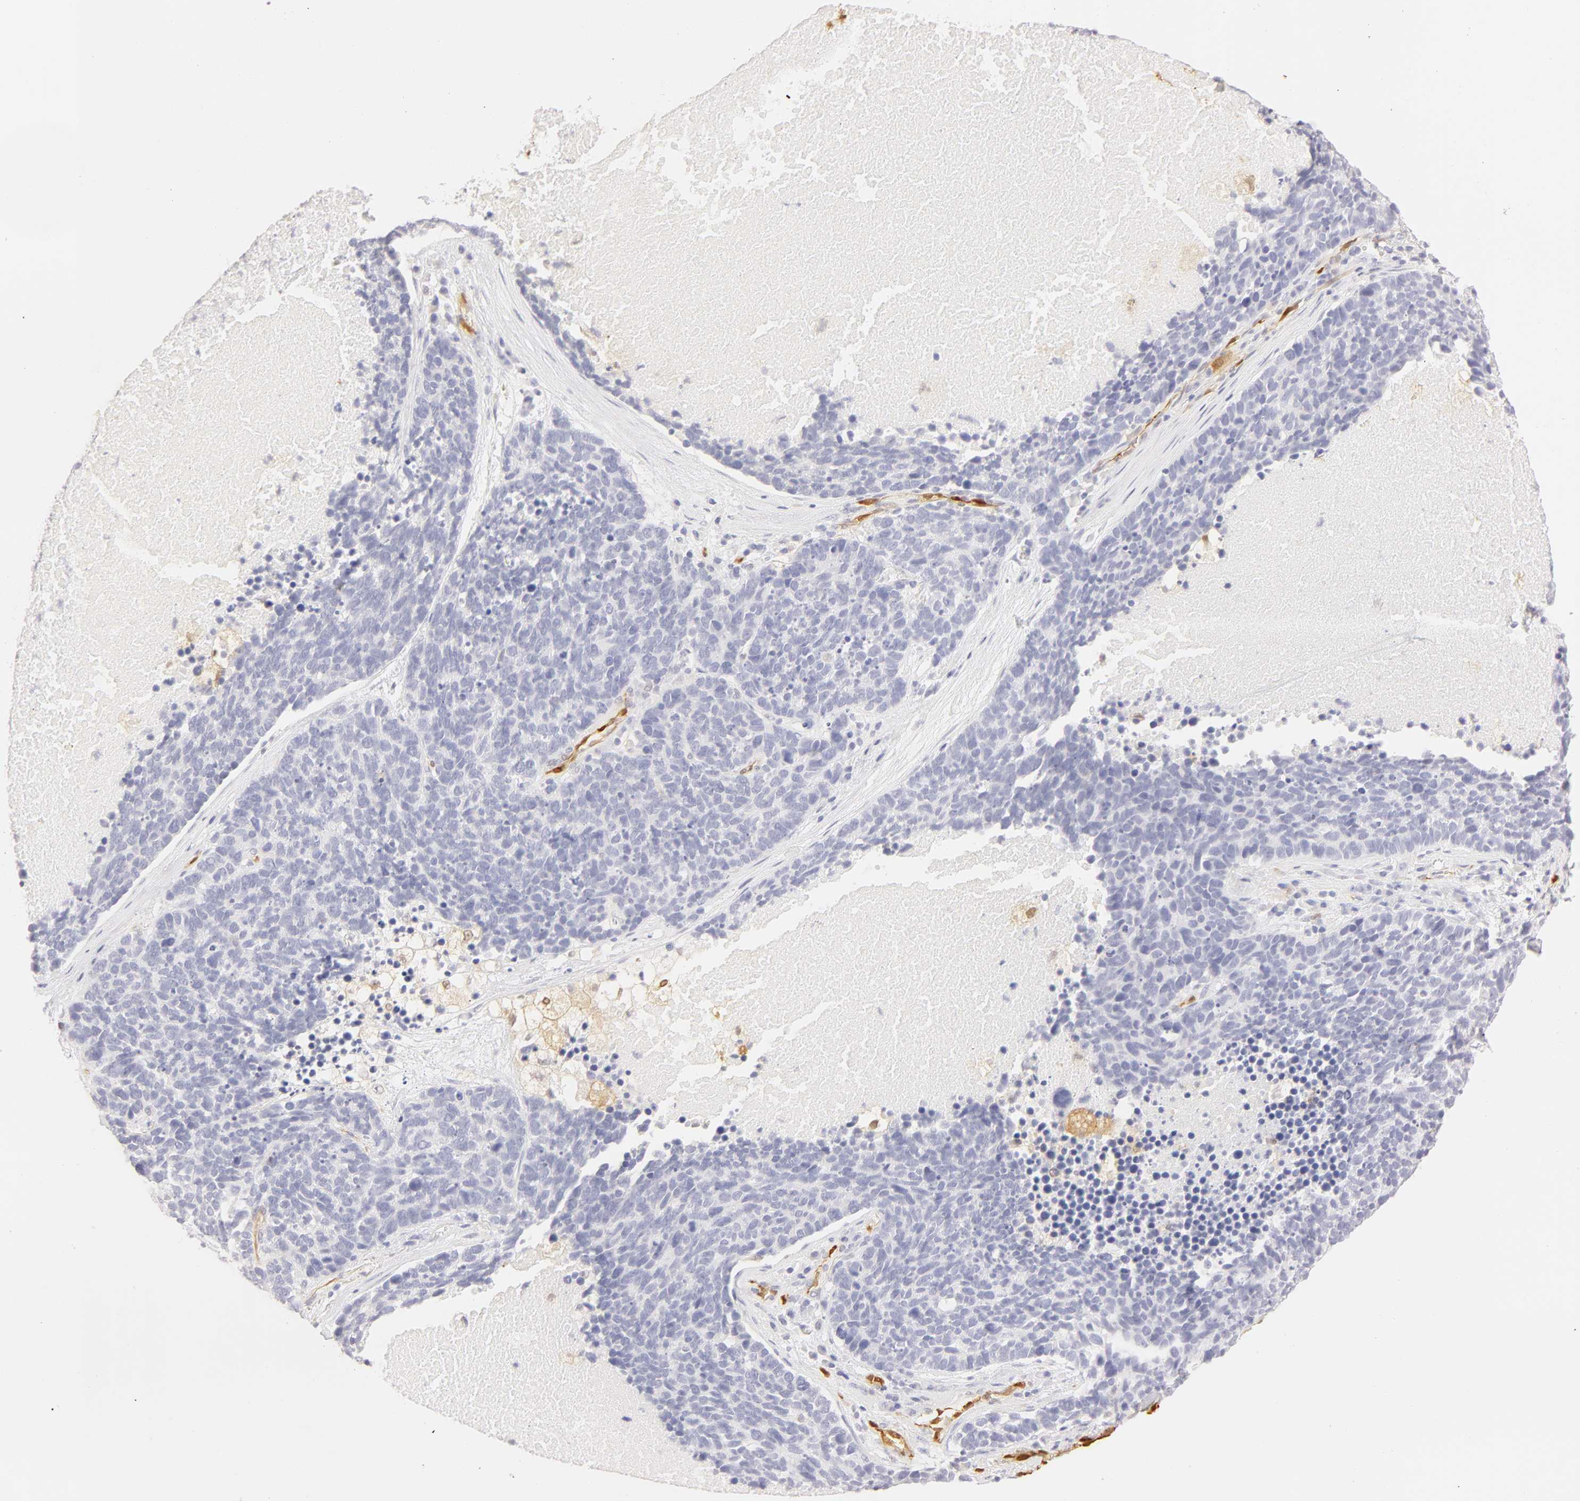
{"staining": {"intensity": "negative", "quantity": "none", "location": "none"}, "tissue": "lung cancer", "cell_type": "Tumor cells", "image_type": "cancer", "snomed": [{"axis": "morphology", "description": "Neoplasm, malignant, NOS"}, {"axis": "topography", "description": "Lung"}], "caption": "Tumor cells are negative for protein expression in human lung cancer (neoplasm (malignant)).", "gene": "CA2", "patient": {"sex": "female", "age": 75}}